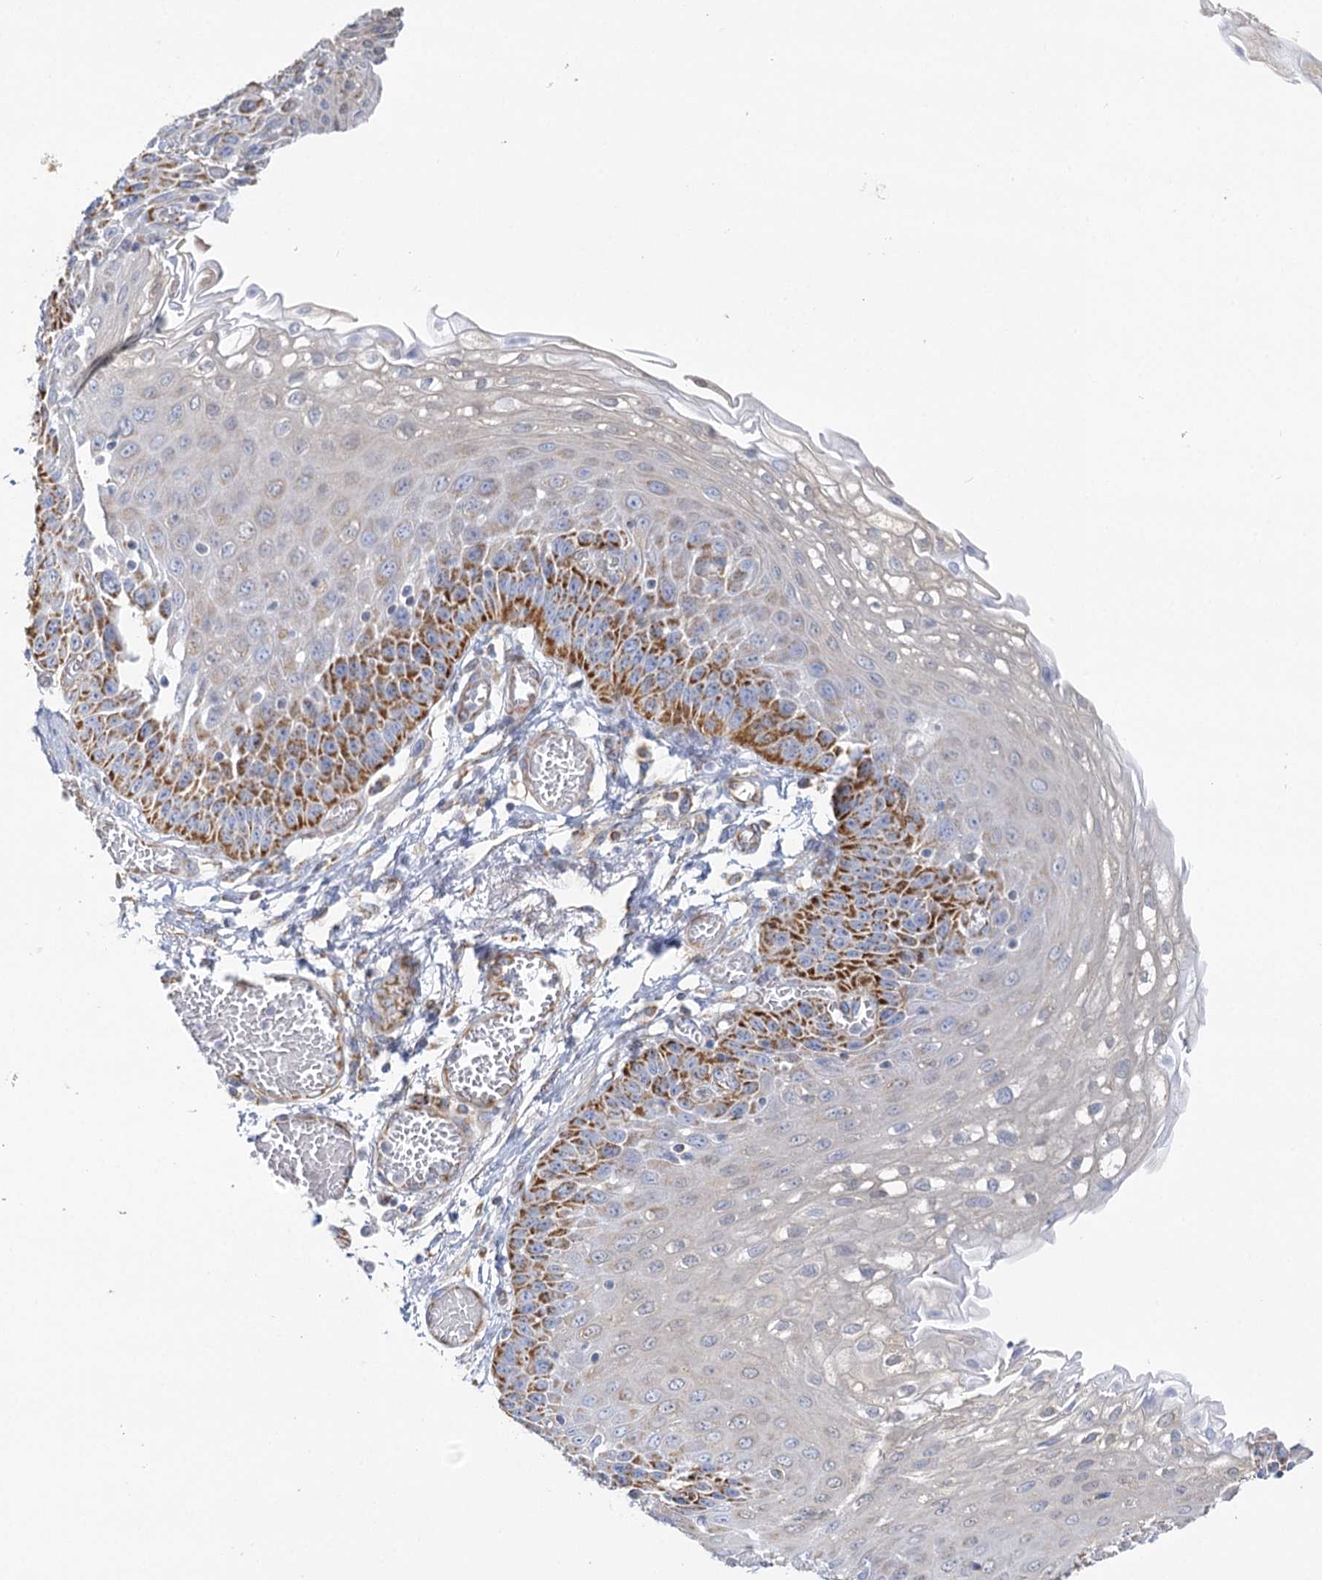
{"staining": {"intensity": "strong", "quantity": "25%-75%", "location": "cytoplasmic/membranous"}, "tissue": "esophagus", "cell_type": "Squamous epithelial cells", "image_type": "normal", "snomed": [{"axis": "morphology", "description": "Normal tissue, NOS"}, {"axis": "topography", "description": "Esophagus"}], "caption": "Immunohistochemical staining of normal human esophagus shows high levels of strong cytoplasmic/membranous positivity in about 25%-75% of squamous epithelial cells. (Stains: DAB (3,3'-diaminobenzidine) in brown, nuclei in blue, Microscopy: brightfield microscopy at high magnification).", "gene": "DHTKD1", "patient": {"sex": "male", "age": 81}}